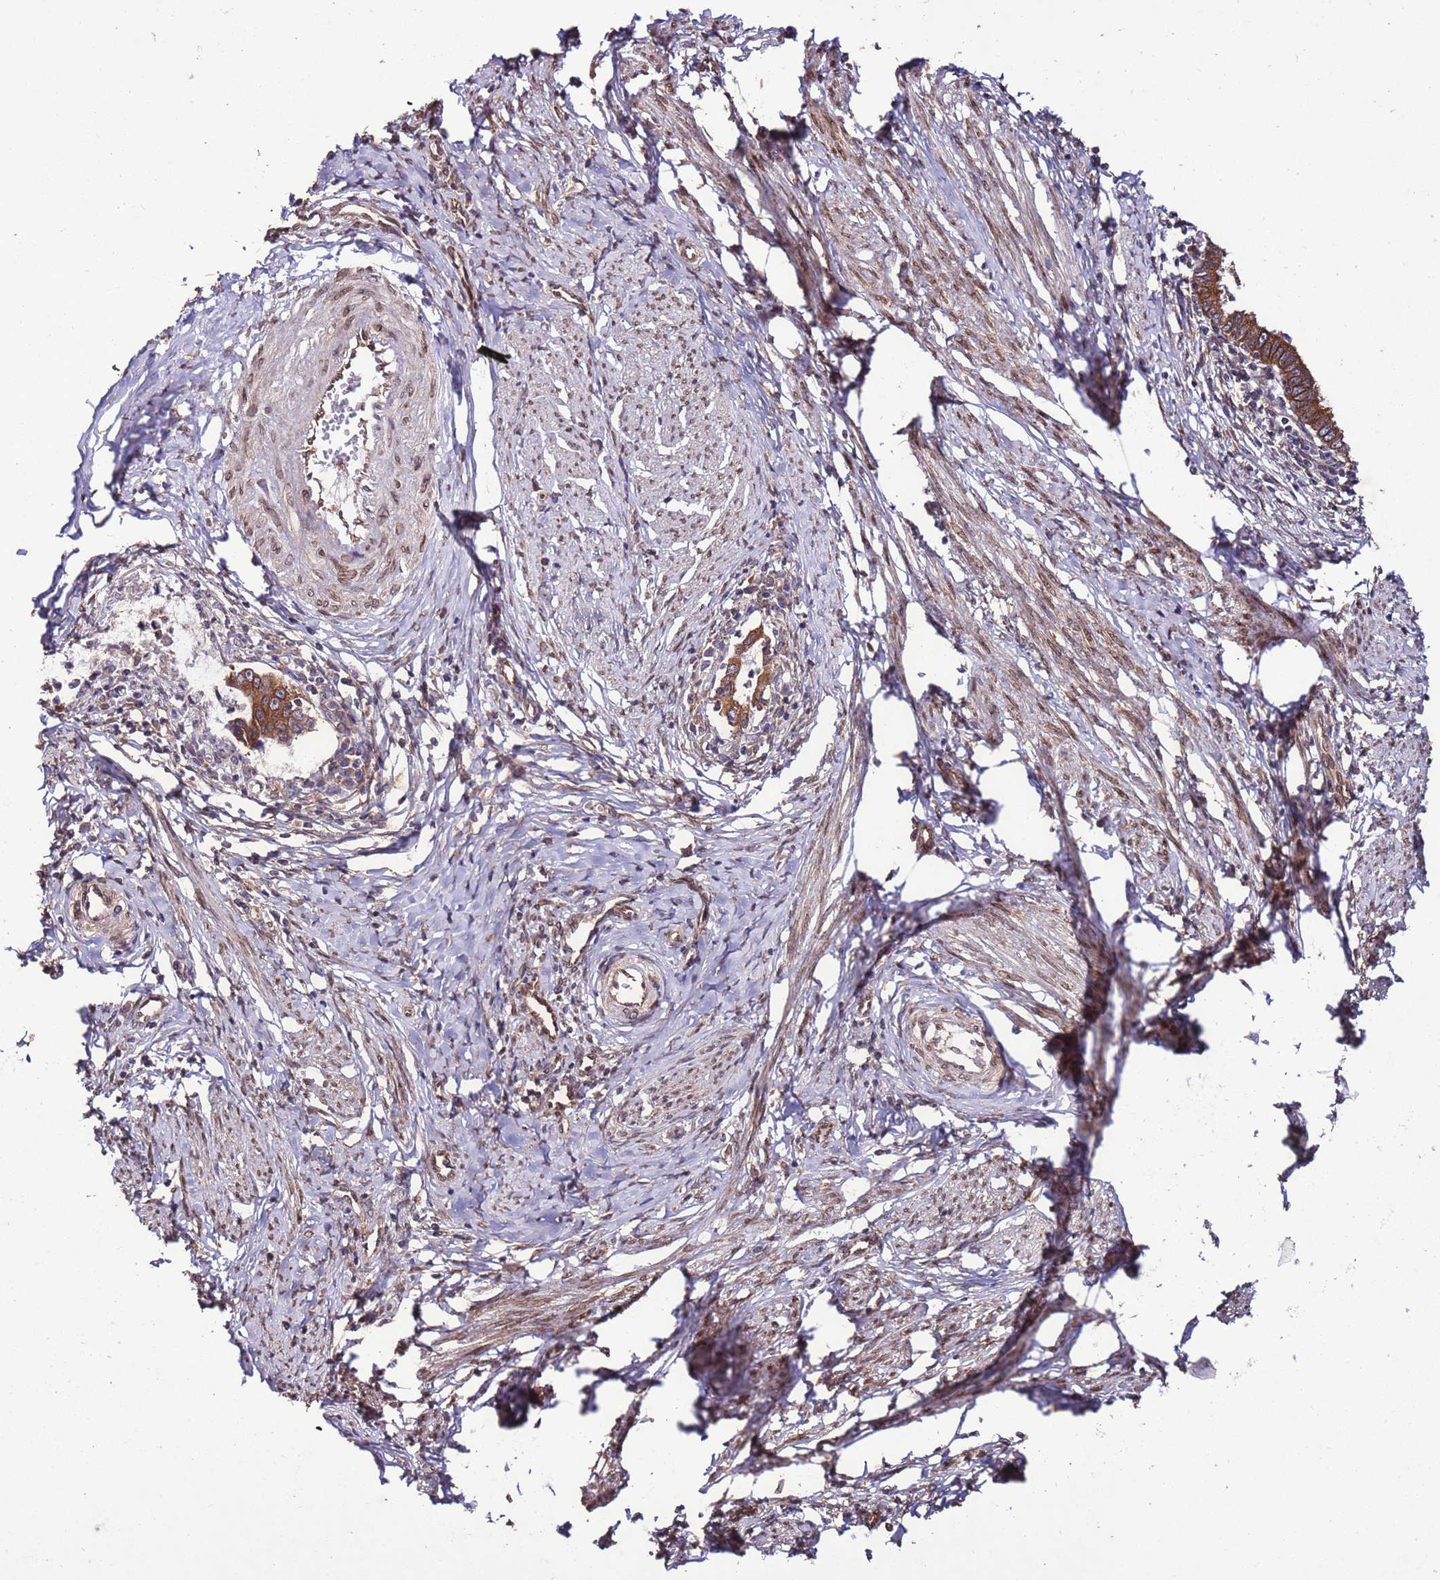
{"staining": {"intensity": "moderate", "quantity": ">75%", "location": "cytoplasmic/membranous"}, "tissue": "cervical cancer", "cell_type": "Tumor cells", "image_type": "cancer", "snomed": [{"axis": "morphology", "description": "Adenocarcinoma, NOS"}, {"axis": "topography", "description": "Cervix"}], "caption": "IHC image of human cervical adenocarcinoma stained for a protein (brown), which exhibits medium levels of moderate cytoplasmic/membranous positivity in approximately >75% of tumor cells.", "gene": "SLC41A3", "patient": {"sex": "female", "age": 36}}